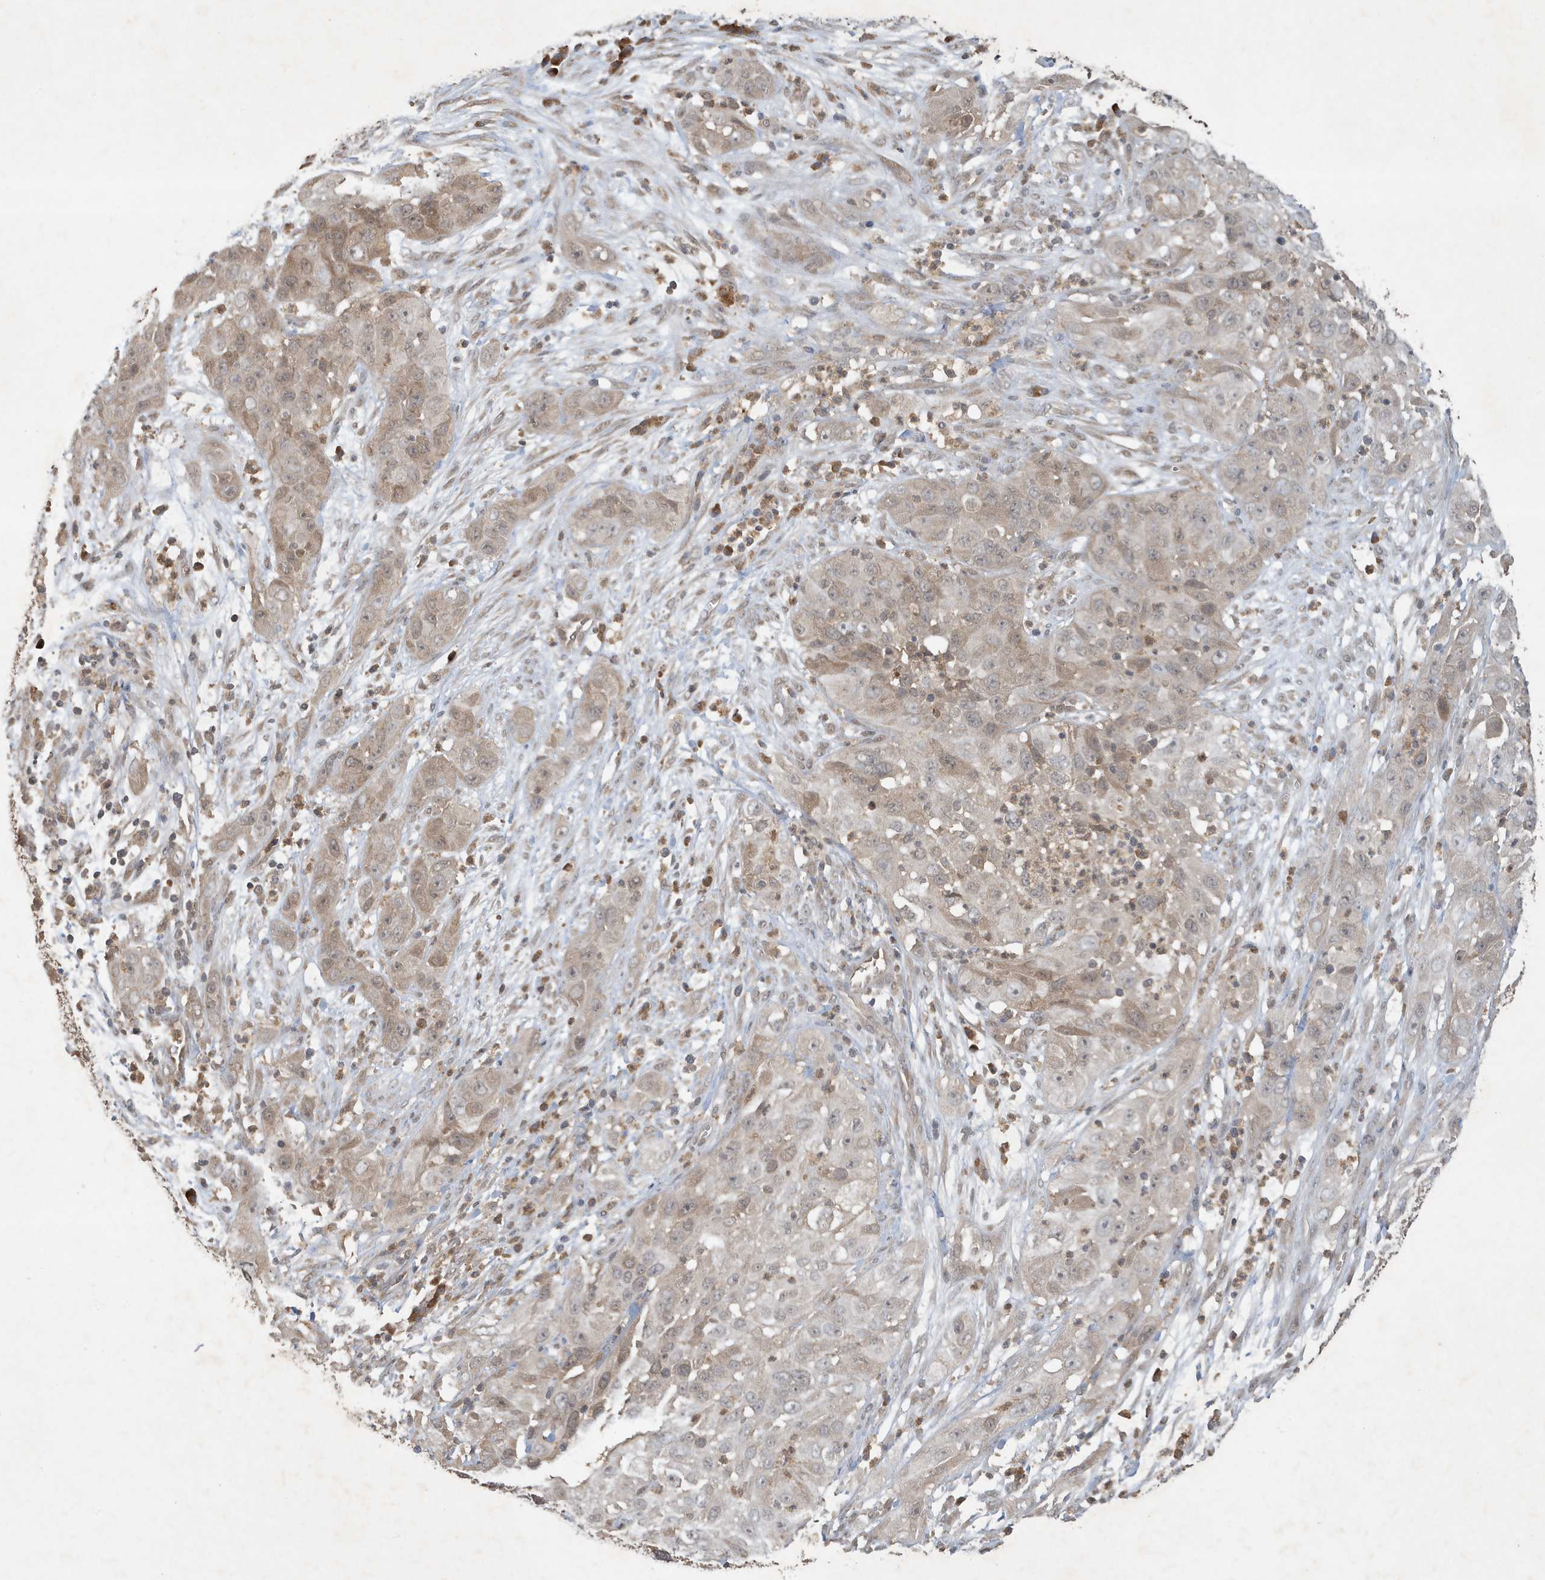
{"staining": {"intensity": "weak", "quantity": ">75%", "location": "cytoplasmic/membranous"}, "tissue": "cervical cancer", "cell_type": "Tumor cells", "image_type": "cancer", "snomed": [{"axis": "morphology", "description": "Squamous cell carcinoma, NOS"}, {"axis": "topography", "description": "Cervix"}], "caption": "Protein expression by immunohistochemistry shows weak cytoplasmic/membranous positivity in approximately >75% of tumor cells in cervical cancer (squamous cell carcinoma).", "gene": "ABCB9", "patient": {"sex": "female", "age": 32}}